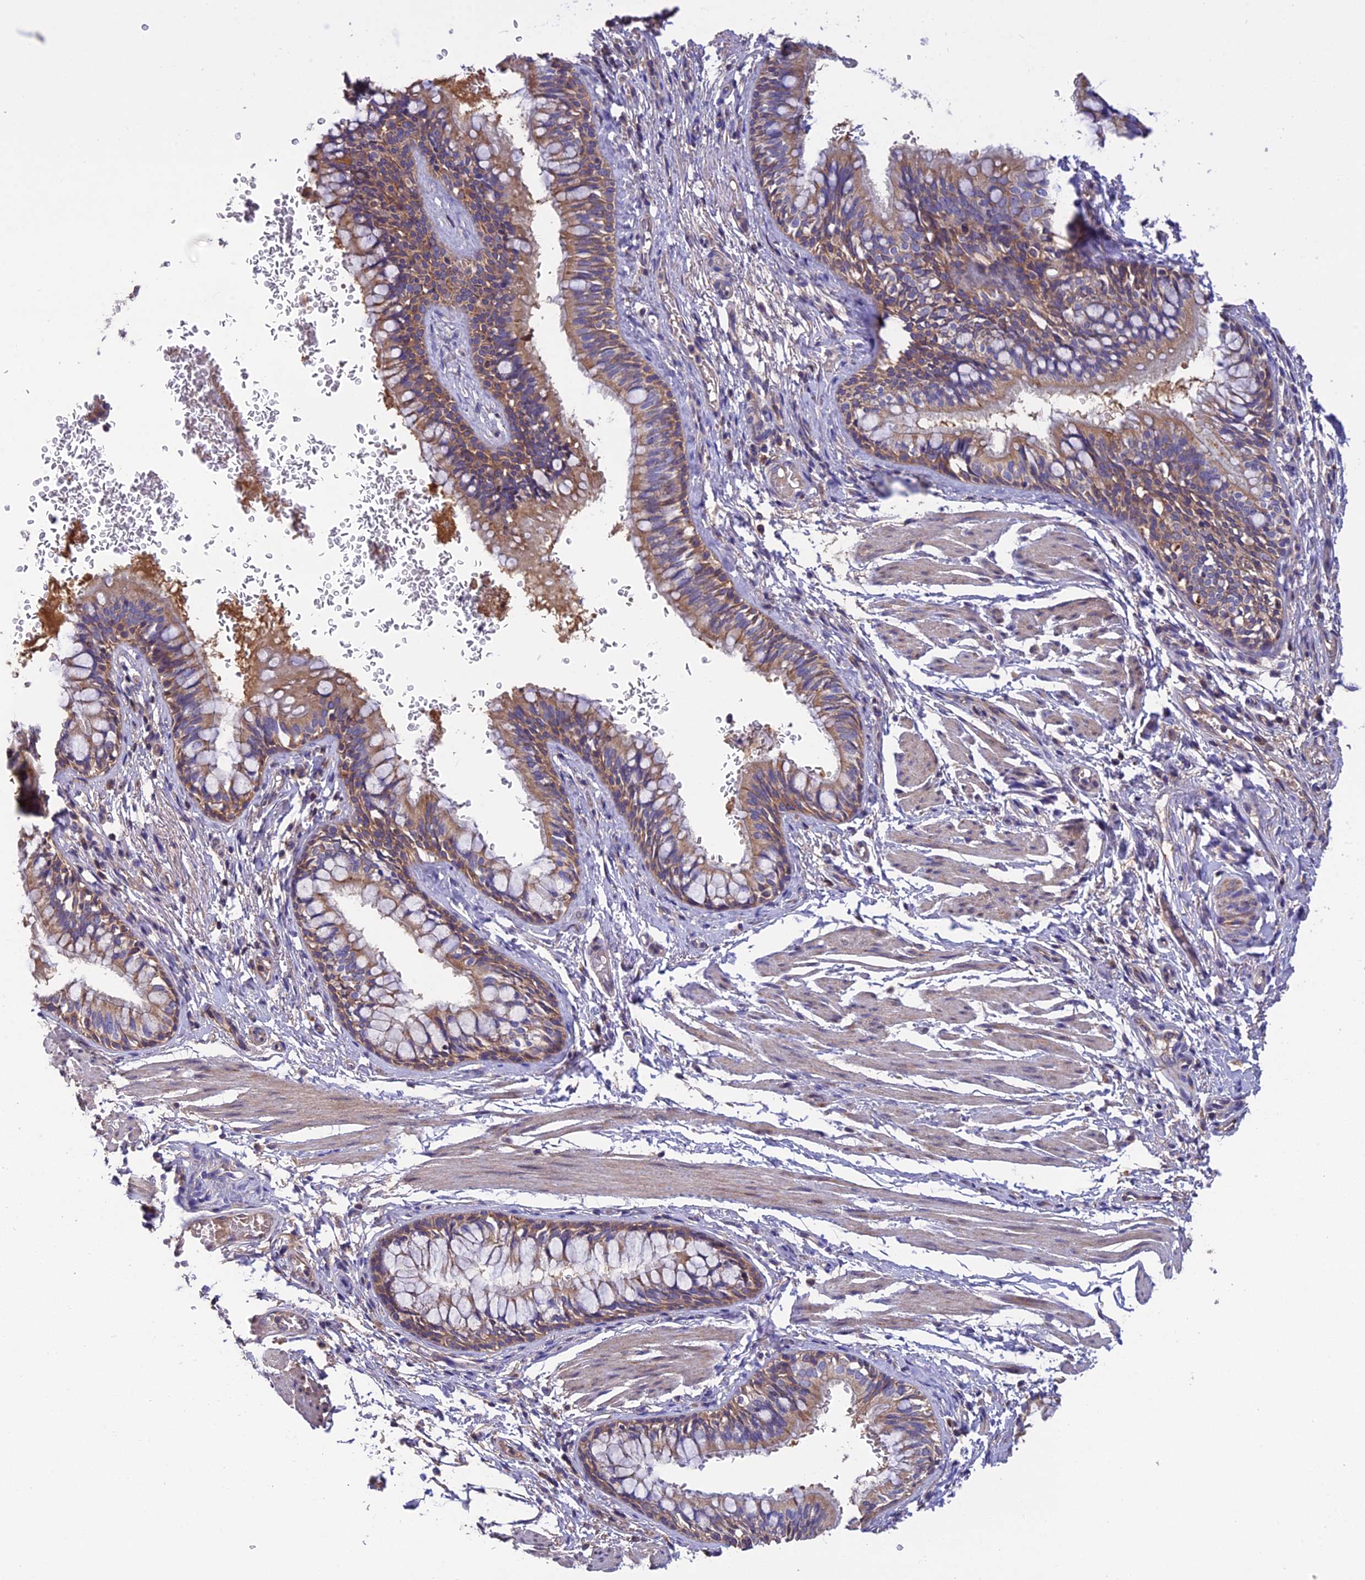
{"staining": {"intensity": "moderate", "quantity": ">75%", "location": "cytoplasmic/membranous"}, "tissue": "bronchus", "cell_type": "Respiratory epithelial cells", "image_type": "normal", "snomed": [{"axis": "morphology", "description": "Normal tissue, NOS"}, {"axis": "topography", "description": "Cartilage tissue"}, {"axis": "topography", "description": "Bronchus"}], "caption": "Respiratory epithelial cells exhibit medium levels of moderate cytoplasmic/membranous staining in about >75% of cells in unremarkable bronchus.", "gene": "PZP", "patient": {"sex": "female", "age": 36}}